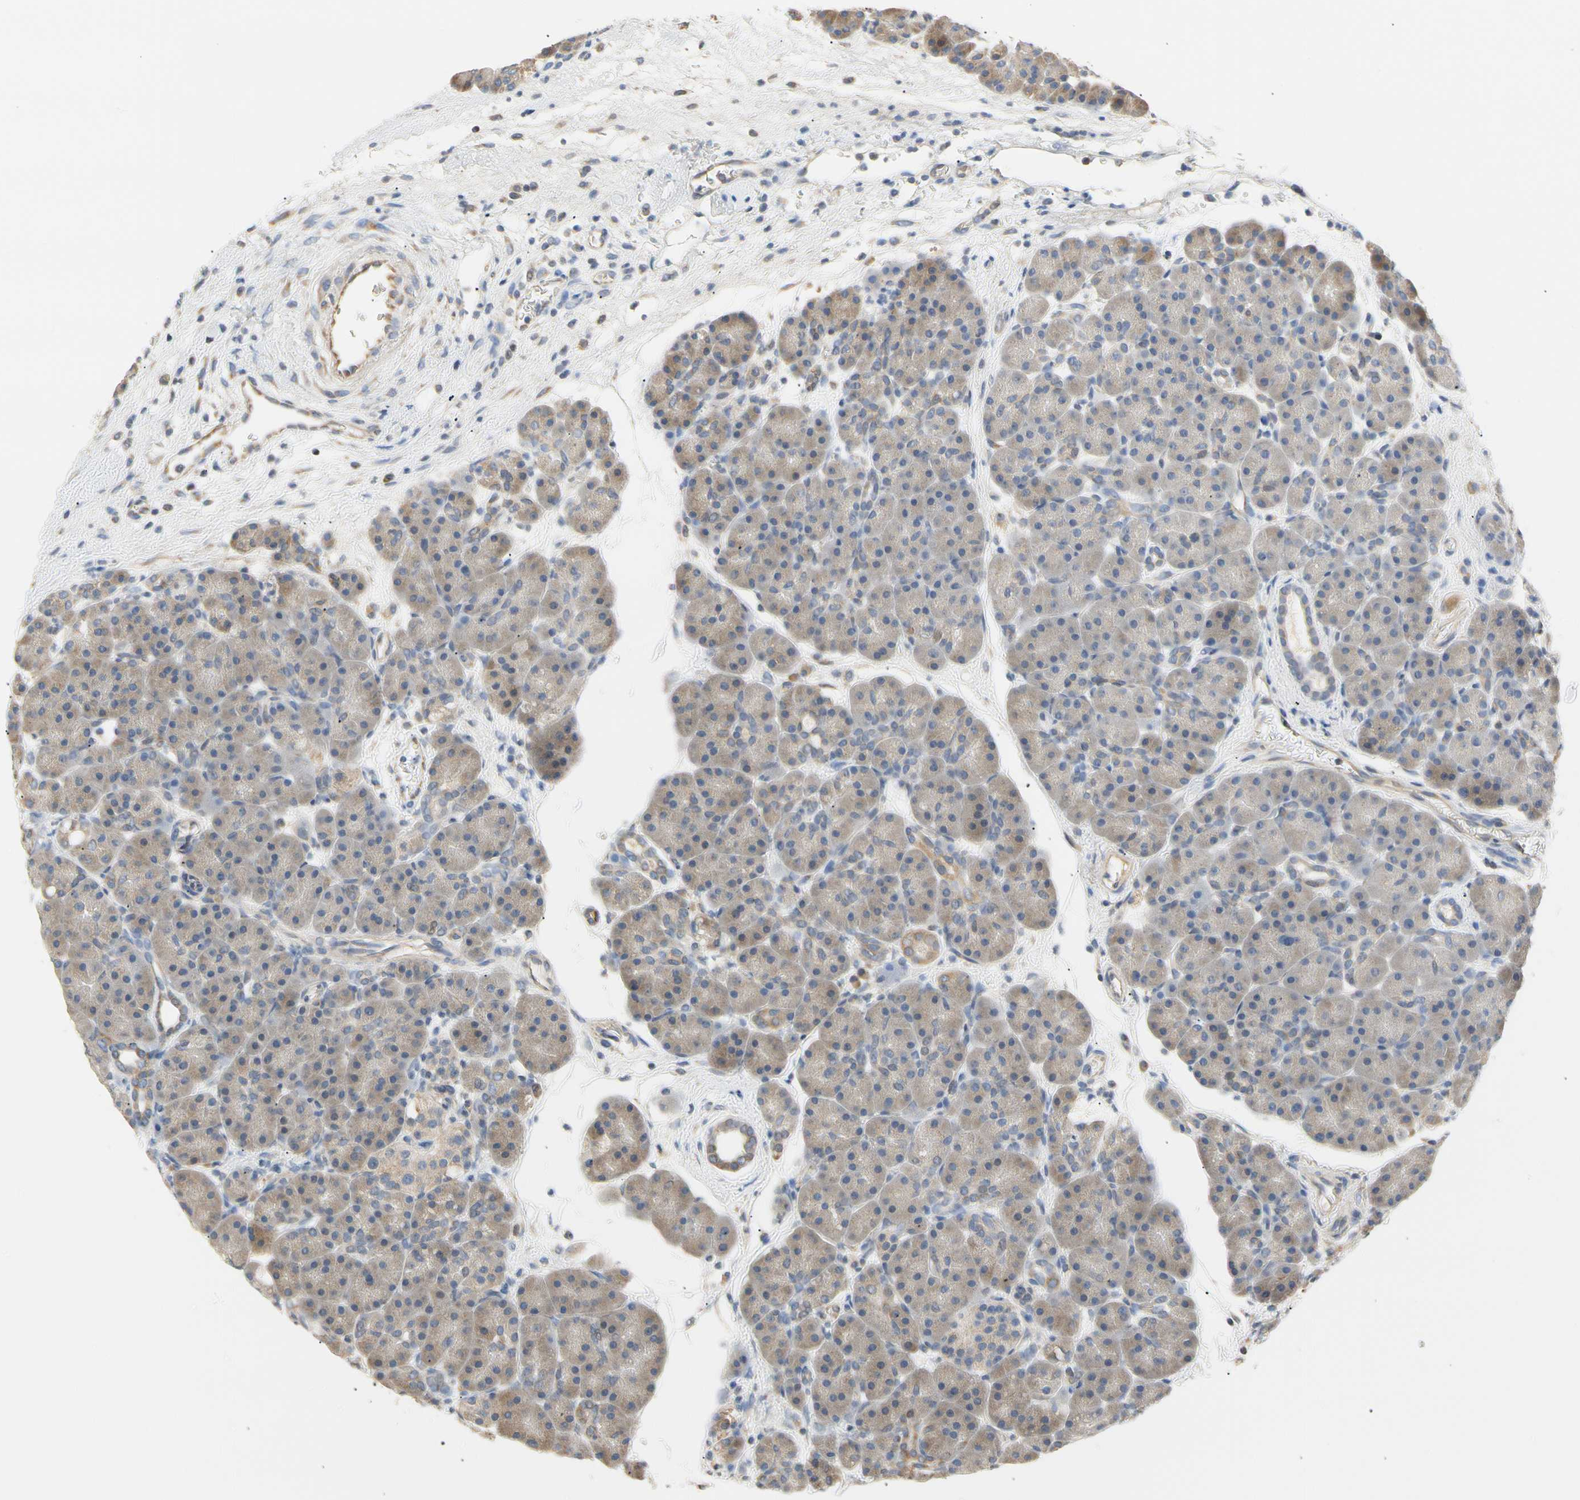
{"staining": {"intensity": "weak", "quantity": "25%-75%", "location": "cytoplasmic/membranous"}, "tissue": "pancreas", "cell_type": "Exocrine glandular cells", "image_type": "normal", "snomed": [{"axis": "morphology", "description": "Normal tissue, NOS"}, {"axis": "topography", "description": "Pancreas"}], "caption": "Immunohistochemical staining of benign pancreas demonstrates 25%-75% levels of weak cytoplasmic/membranous protein expression in about 25%-75% of exocrine glandular cells.", "gene": "PLGRKT", "patient": {"sex": "male", "age": 66}}